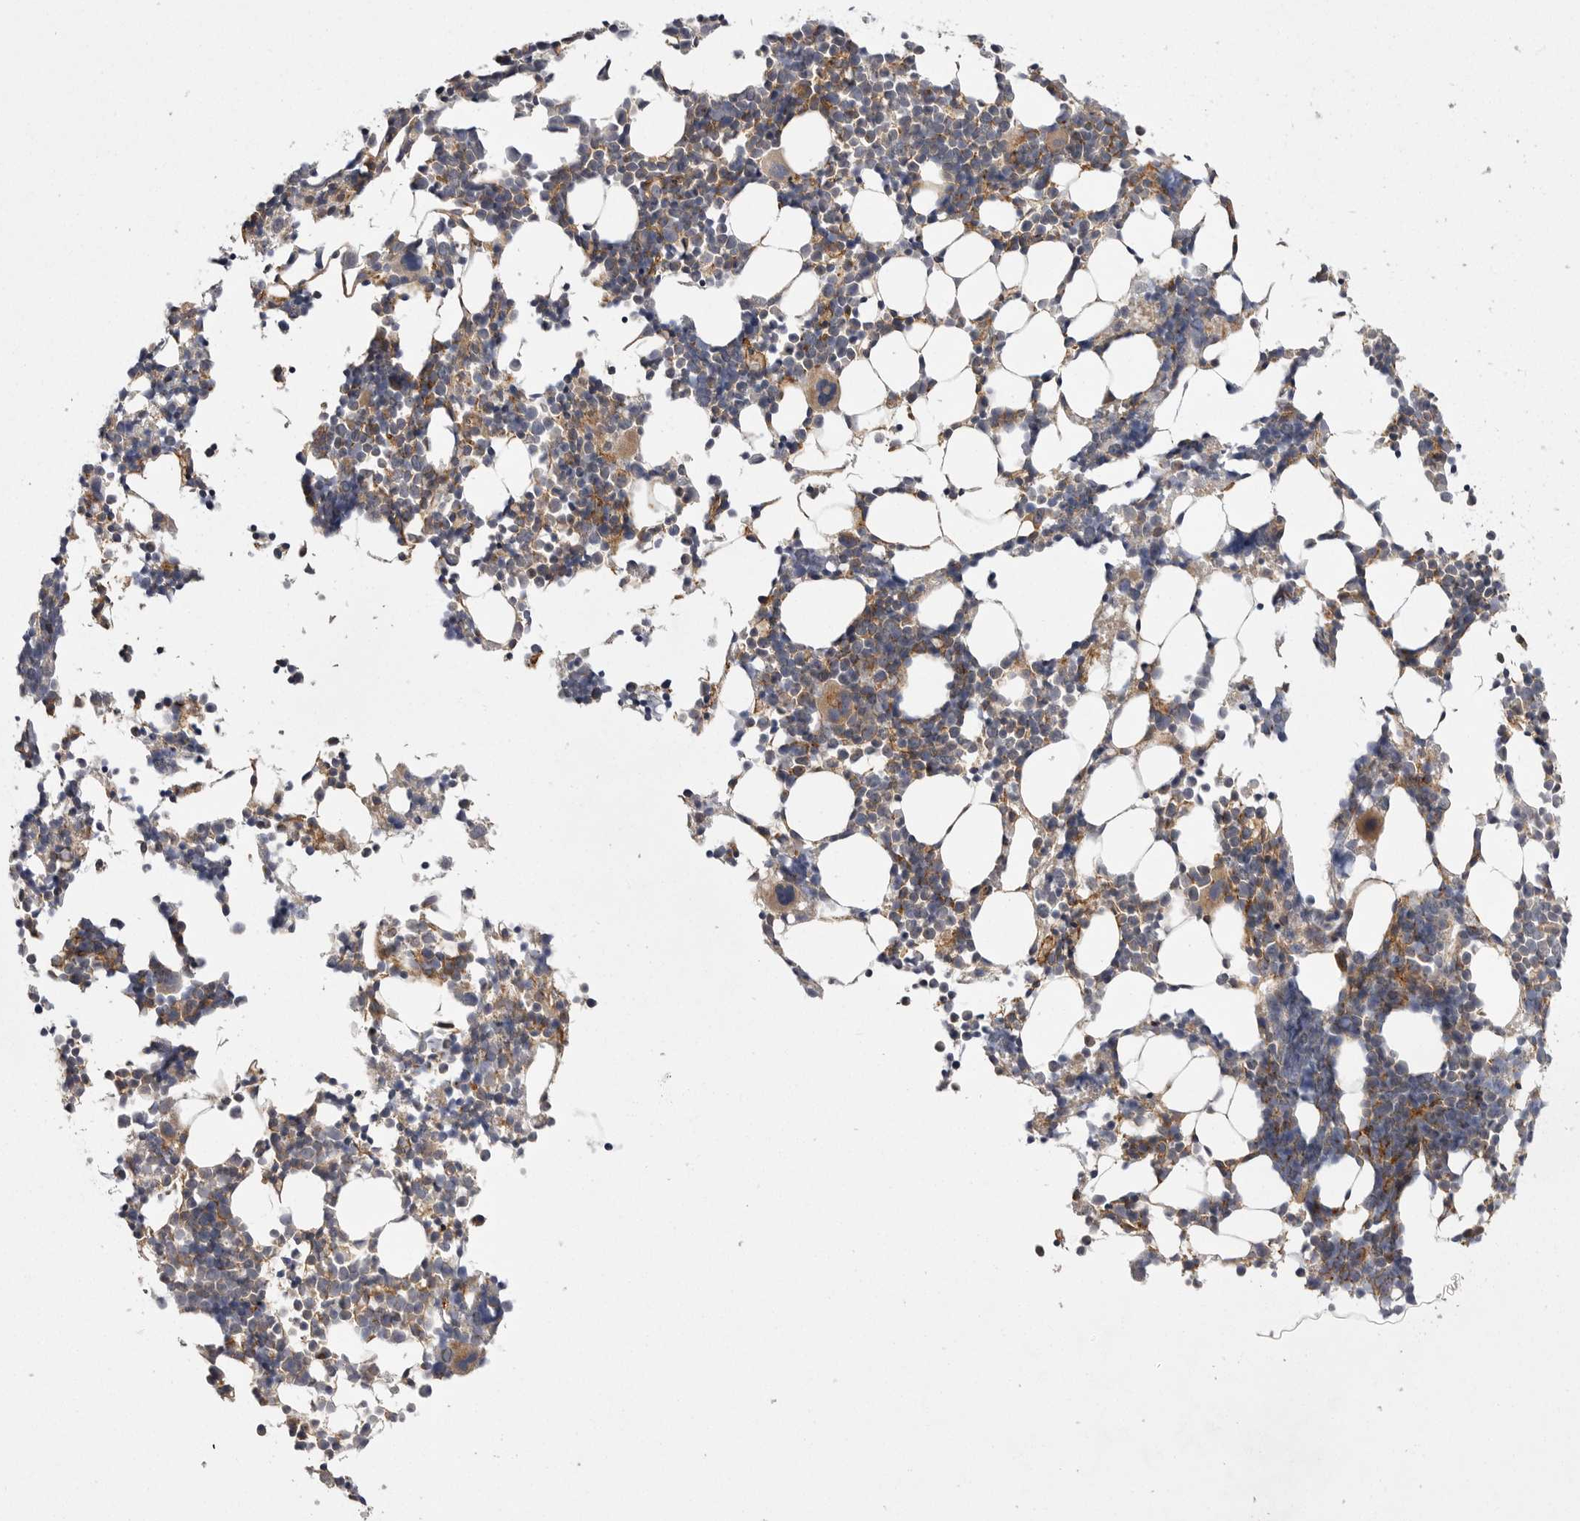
{"staining": {"intensity": "moderate", "quantity": "25%-75%", "location": "cytoplasmic/membranous"}, "tissue": "bone marrow", "cell_type": "Hematopoietic cells", "image_type": "normal", "snomed": [{"axis": "morphology", "description": "Normal tissue, NOS"}, {"axis": "morphology", "description": "Inflammation, NOS"}, {"axis": "topography", "description": "Bone marrow"}], "caption": "Human bone marrow stained with a brown dye displays moderate cytoplasmic/membranous positive positivity in about 25%-75% of hematopoietic cells.", "gene": "OSBPL9", "patient": {"sex": "male", "age": 21}}